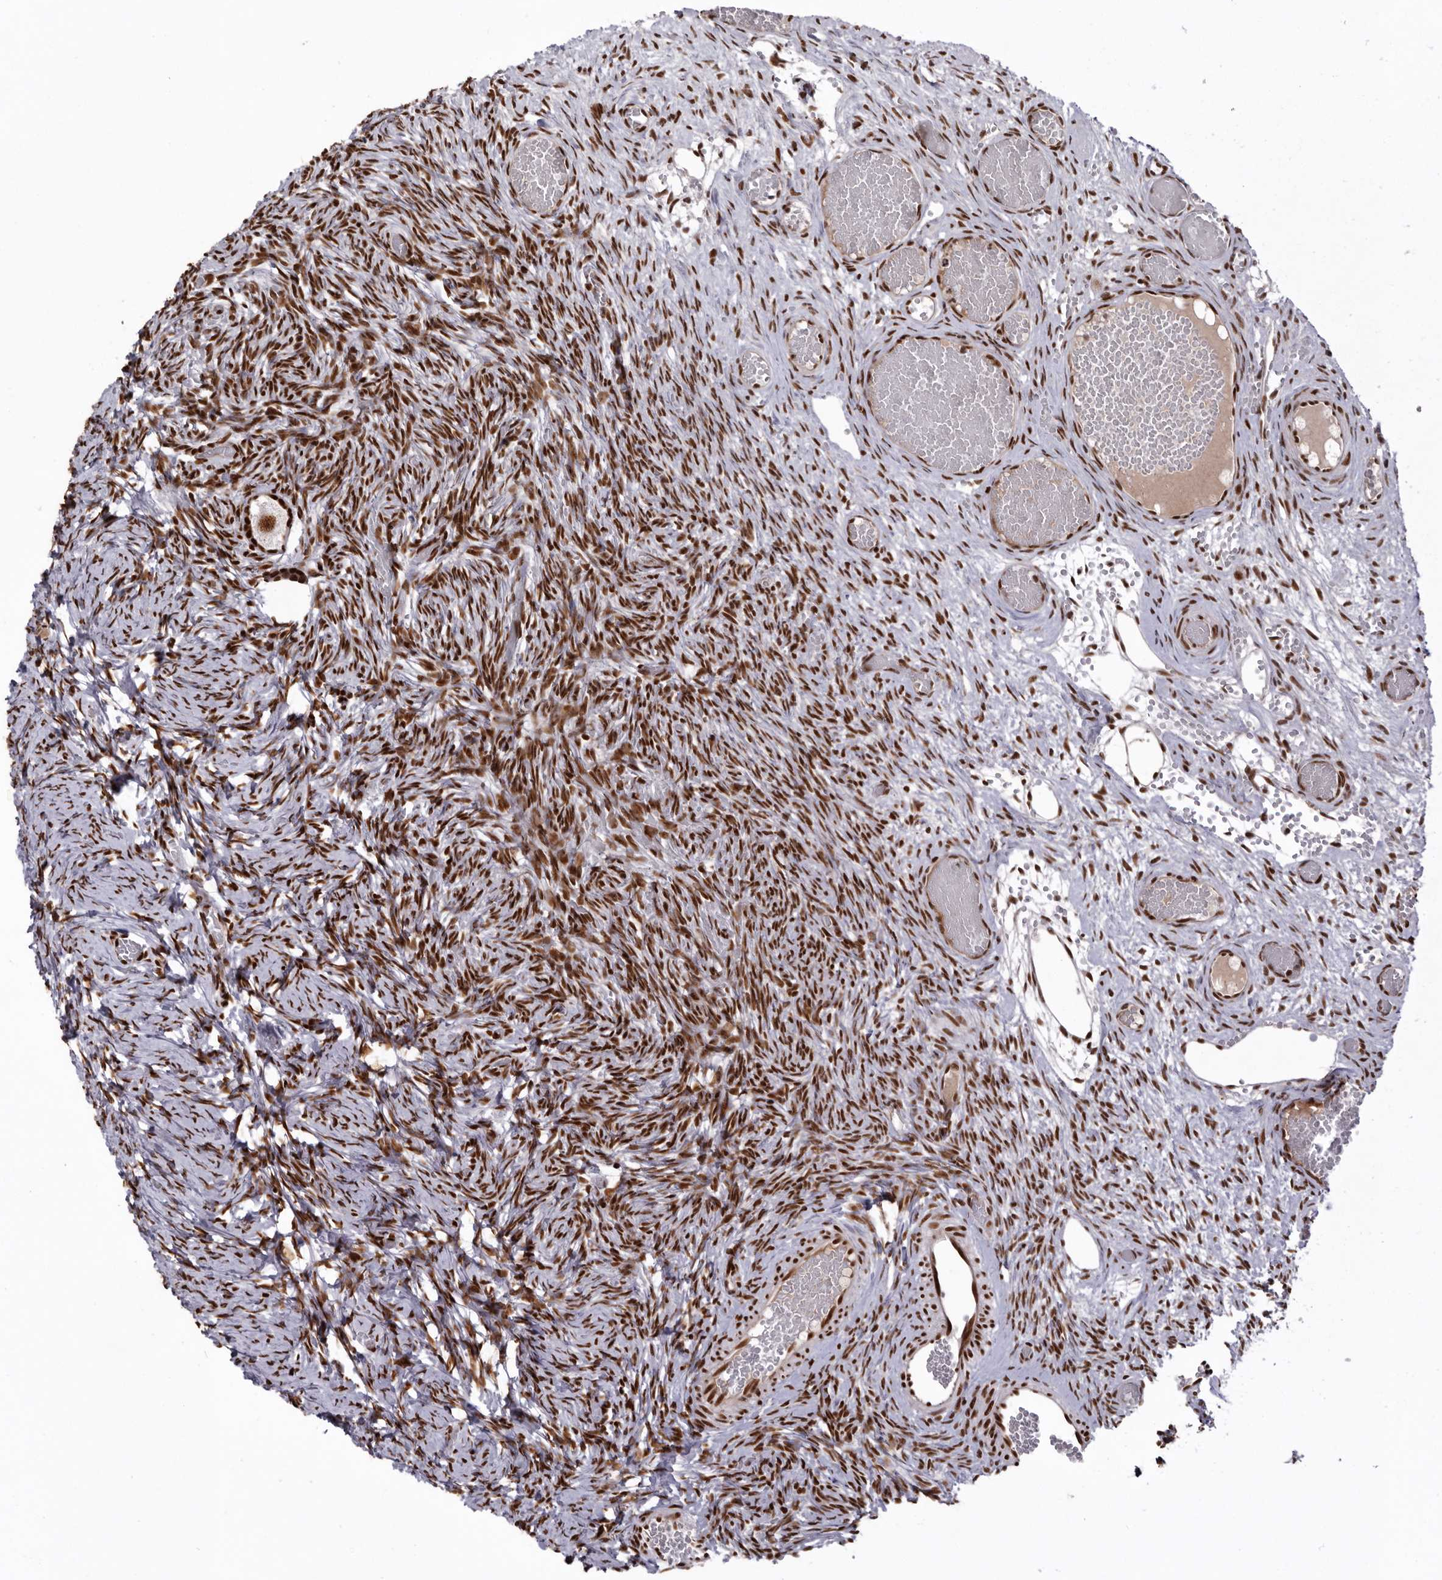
{"staining": {"intensity": "strong", "quantity": ">75%", "location": "nuclear"}, "tissue": "ovary", "cell_type": "Follicle cells", "image_type": "normal", "snomed": [{"axis": "morphology", "description": "Adenocarcinoma, NOS"}, {"axis": "topography", "description": "Endometrium"}], "caption": "Strong nuclear expression is appreciated in approximately >75% of follicle cells in unremarkable ovary. Ihc stains the protein of interest in brown and the nuclei are stained blue.", "gene": "CHTOP", "patient": {"sex": "female", "age": 32}}